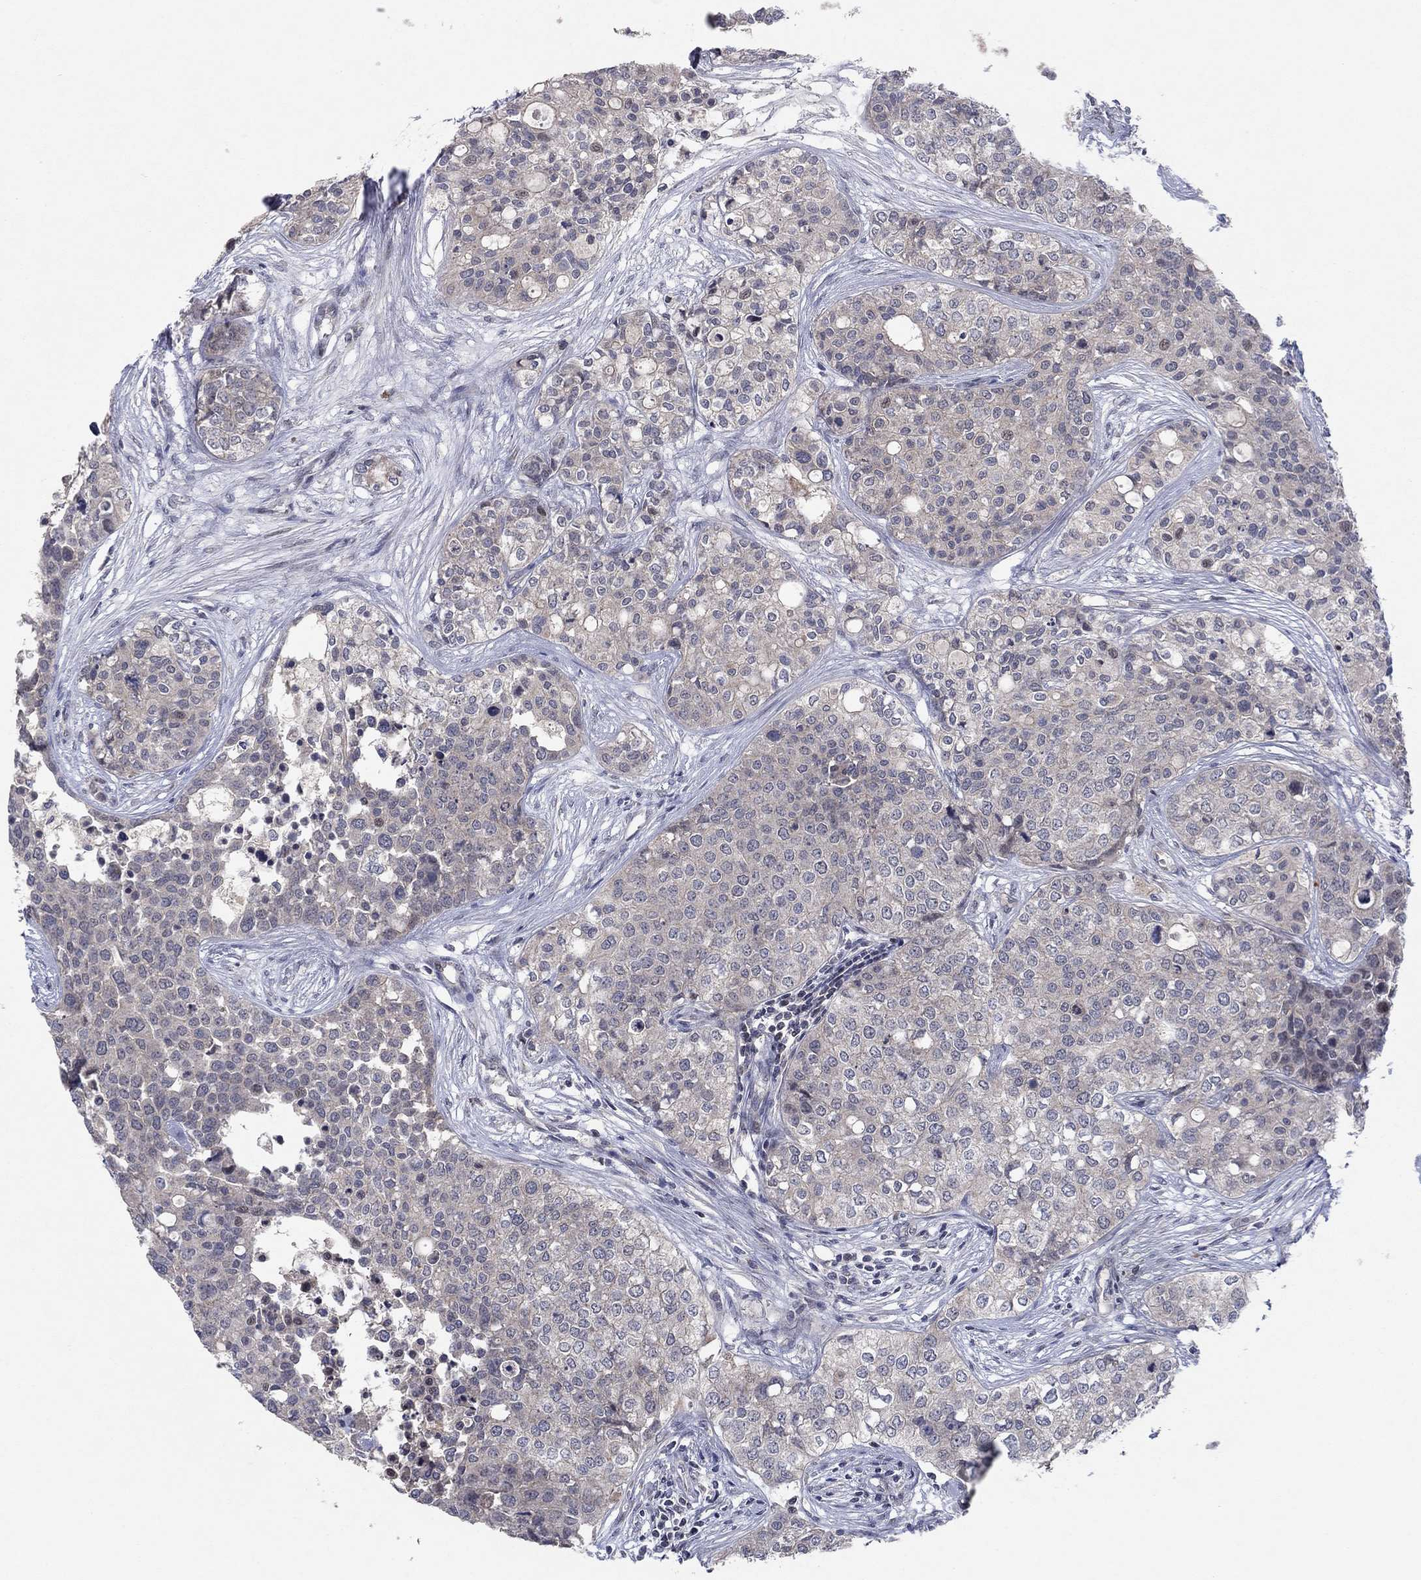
{"staining": {"intensity": "weak", "quantity": "<25%", "location": "cytoplasmic/membranous"}, "tissue": "carcinoid", "cell_type": "Tumor cells", "image_type": "cancer", "snomed": [{"axis": "morphology", "description": "Carcinoid, malignant, NOS"}, {"axis": "topography", "description": "Colon"}], "caption": "There is no significant positivity in tumor cells of carcinoid (malignant).", "gene": "IL4", "patient": {"sex": "male", "age": 81}}